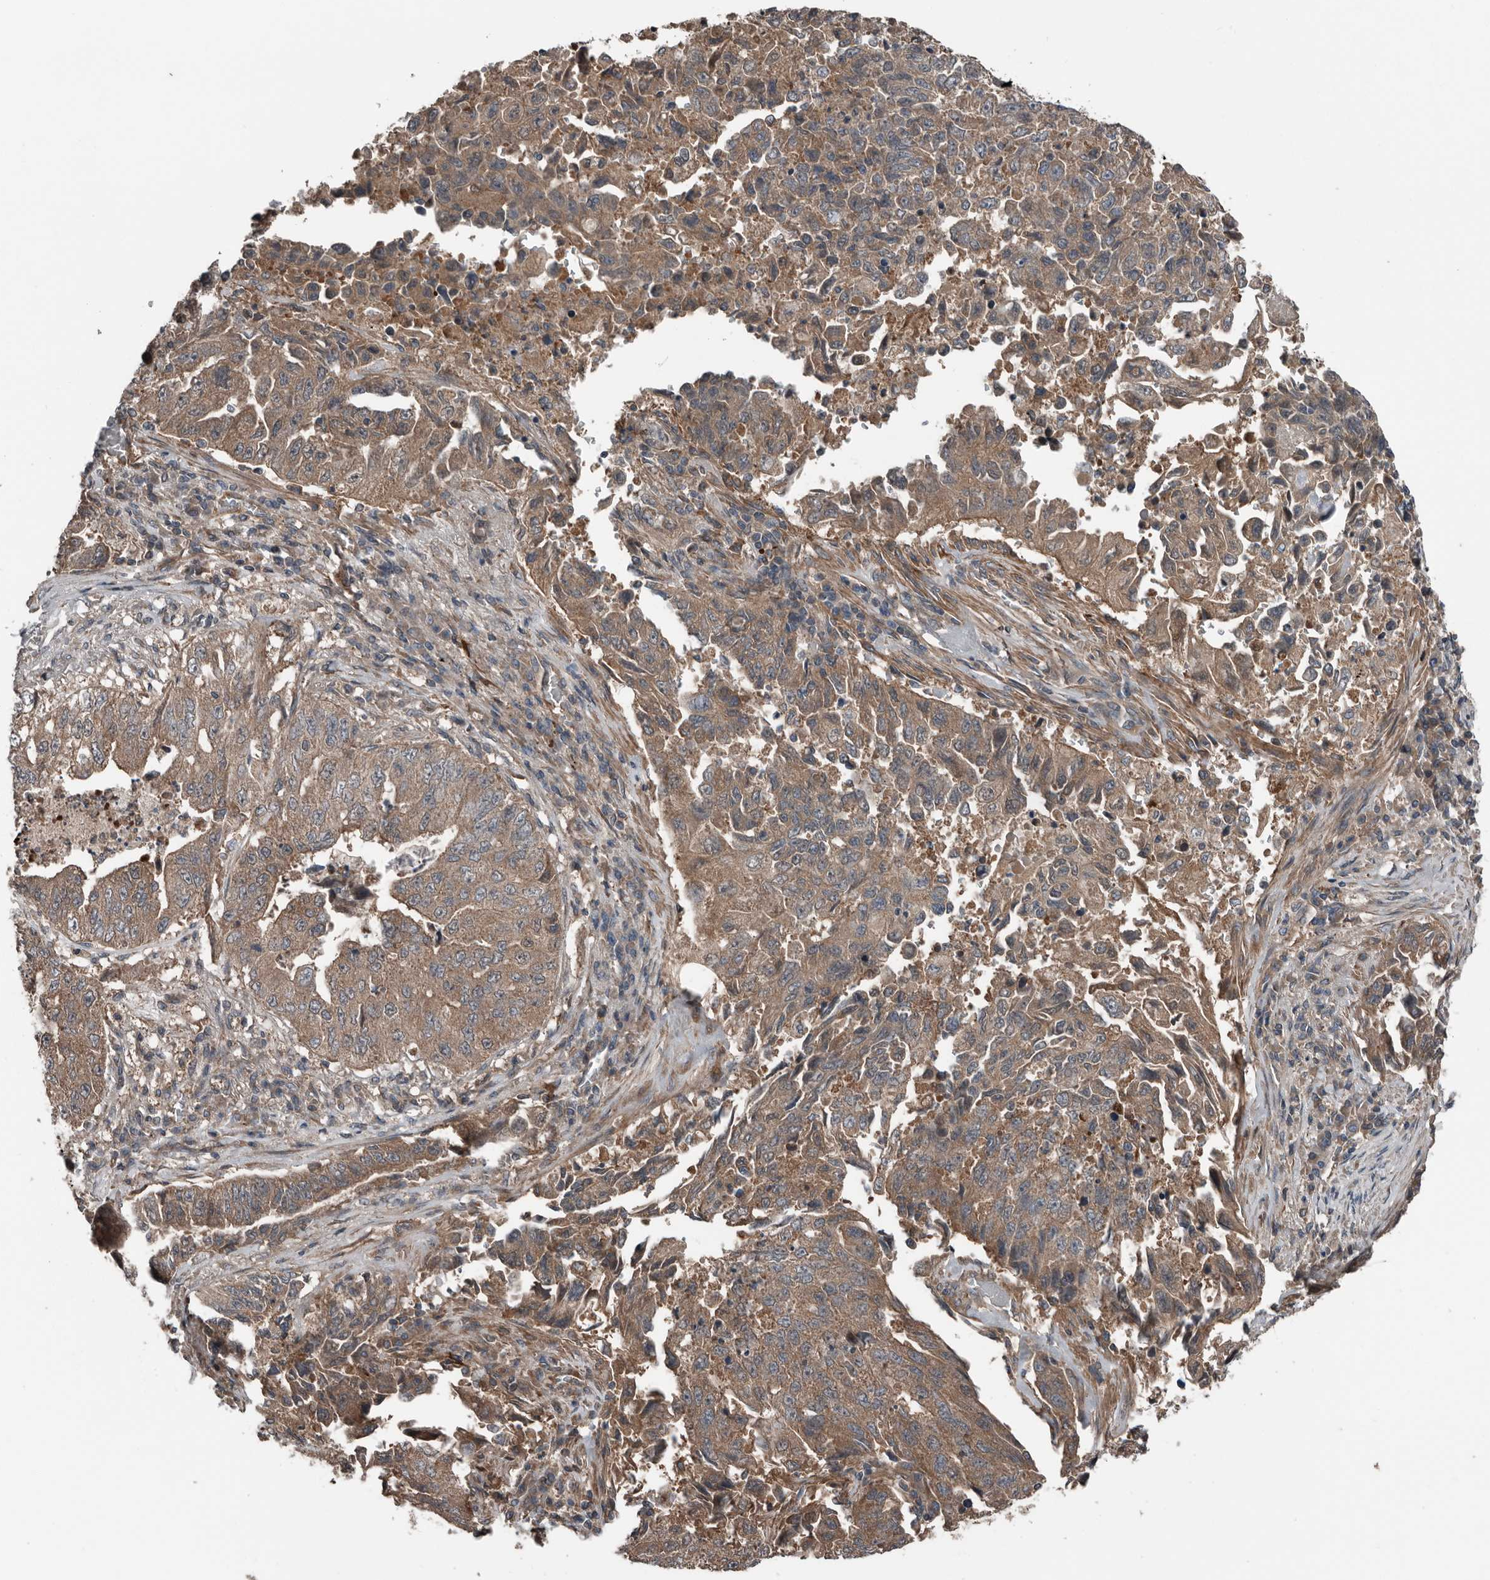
{"staining": {"intensity": "moderate", "quantity": ">75%", "location": "cytoplasmic/membranous"}, "tissue": "lung cancer", "cell_type": "Tumor cells", "image_type": "cancer", "snomed": [{"axis": "morphology", "description": "Adenocarcinoma, NOS"}, {"axis": "topography", "description": "Lung"}], "caption": "IHC (DAB (3,3'-diaminobenzidine)) staining of lung cancer demonstrates moderate cytoplasmic/membranous protein staining in approximately >75% of tumor cells.", "gene": "DNAJB4", "patient": {"sex": "female", "age": 51}}